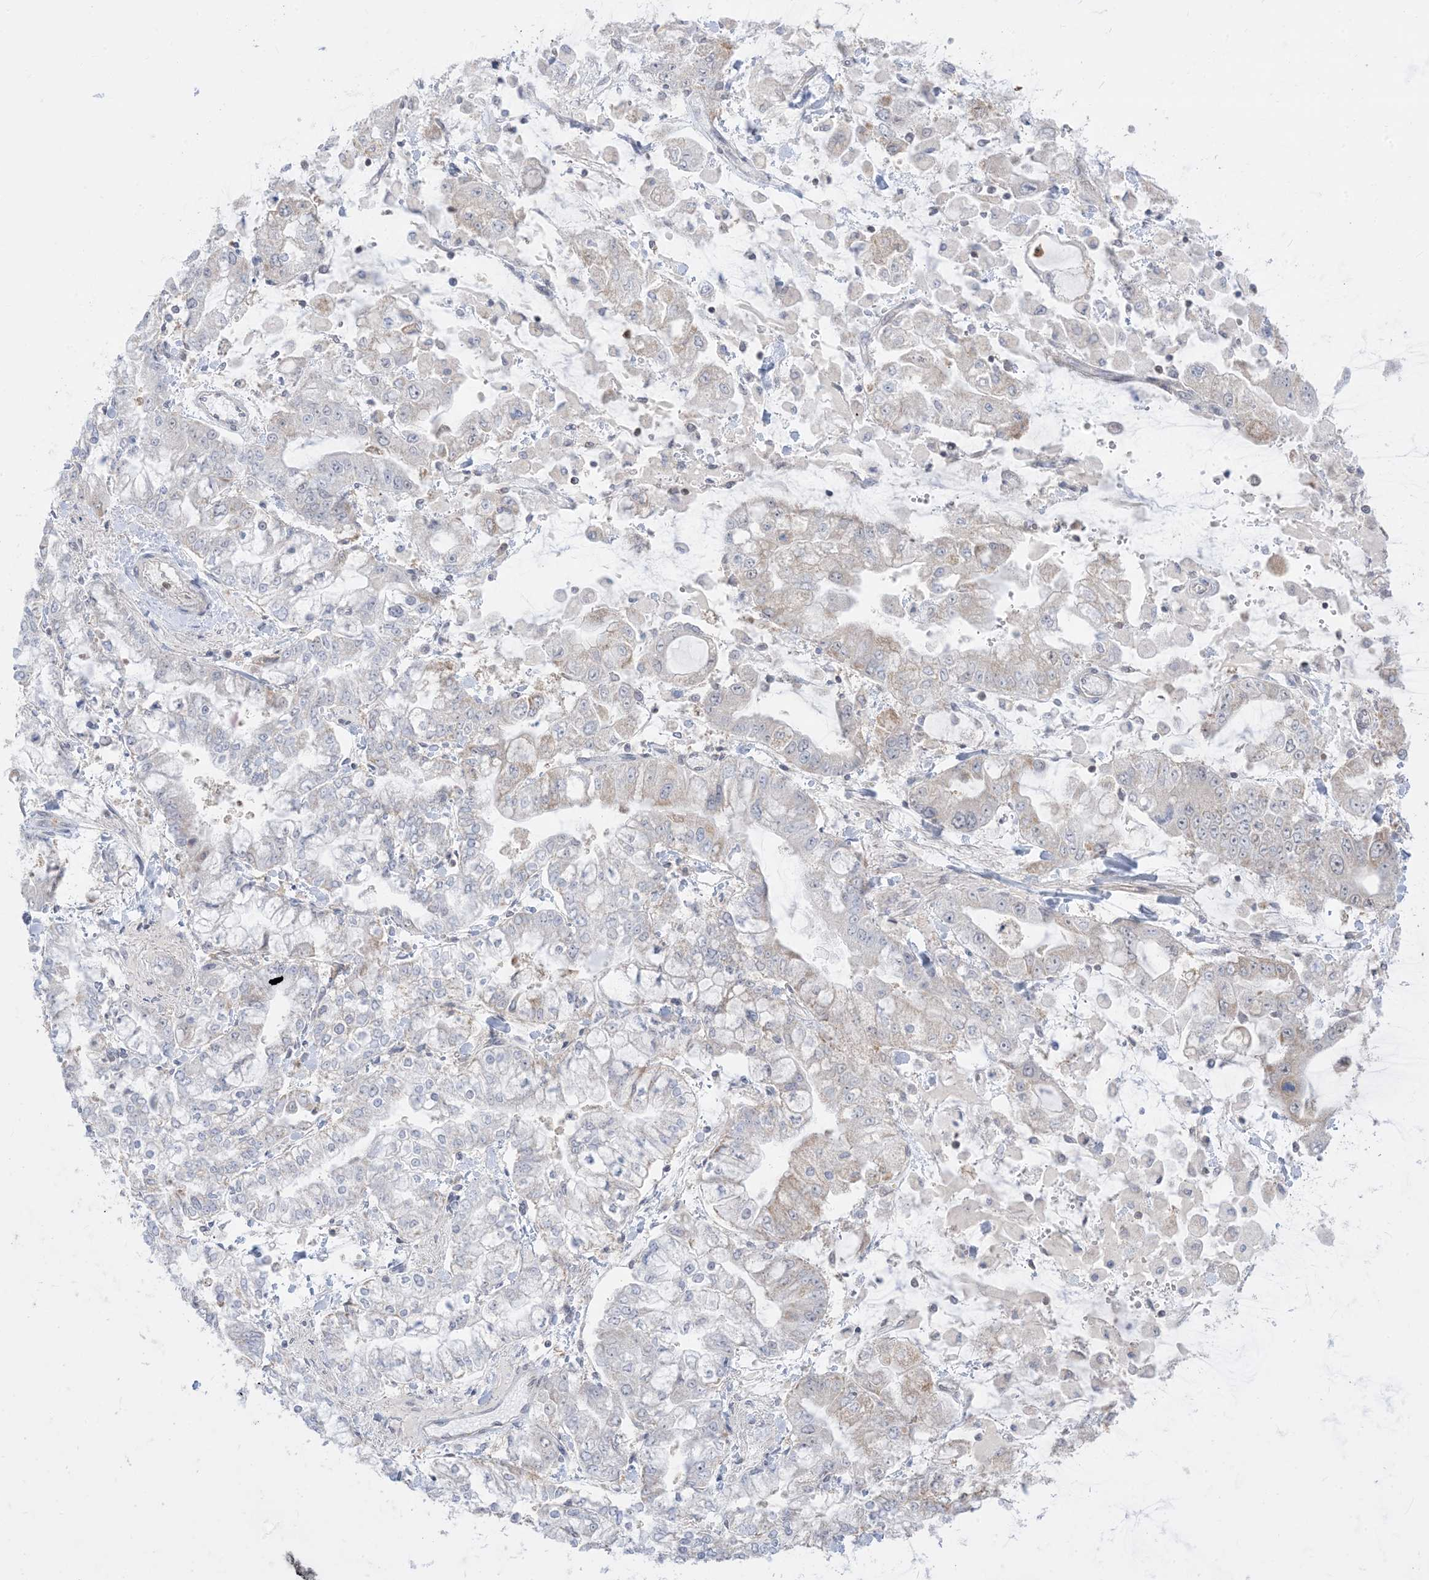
{"staining": {"intensity": "negative", "quantity": "none", "location": "none"}, "tissue": "stomach cancer", "cell_type": "Tumor cells", "image_type": "cancer", "snomed": [{"axis": "morphology", "description": "Normal tissue, NOS"}, {"axis": "morphology", "description": "Adenocarcinoma, NOS"}, {"axis": "topography", "description": "Stomach, upper"}, {"axis": "topography", "description": "Stomach"}], "caption": "The photomicrograph displays no significant staining in tumor cells of stomach cancer. Brightfield microscopy of IHC stained with DAB (brown) and hematoxylin (blue), captured at high magnification.", "gene": "KANSL3", "patient": {"sex": "male", "age": 76}}